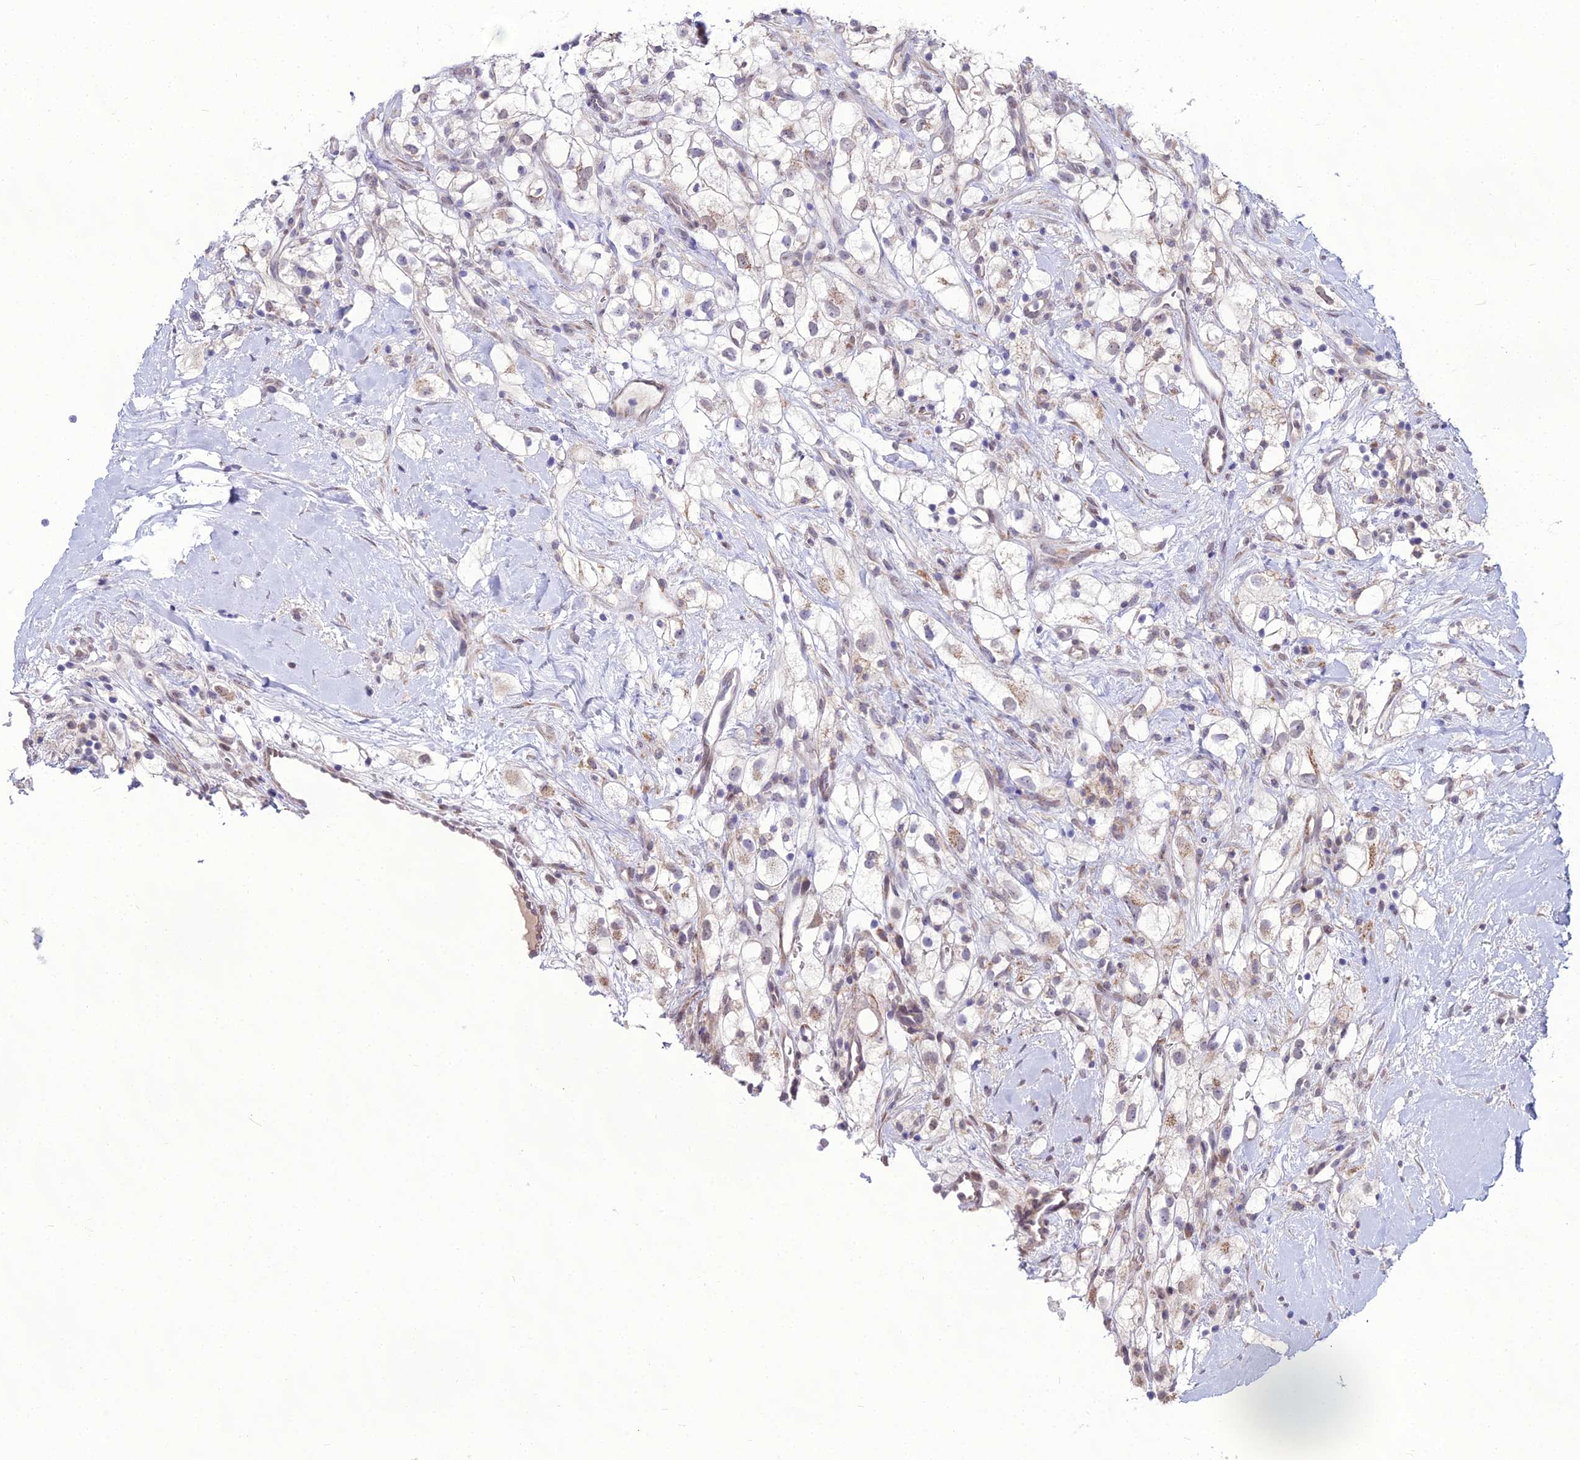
{"staining": {"intensity": "weak", "quantity": "<25%", "location": "cytoplasmic/membranous"}, "tissue": "renal cancer", "cell_type": "Tumor cells", "image_type": "cancer", "snomed": [{"axis": "morphology", "description": "Adenocarcinoma, NOS"}, {"axis": "topography", "description": "Kidney"}], "caption": "DAB (3,3'-diaminobenzidine) immunohistochemical staining of human adenocarcinoma (renal) displays no significant positivity in tumor cells.", "gene": "TROAP", "patient": {"sex": "male", "age": 59}}